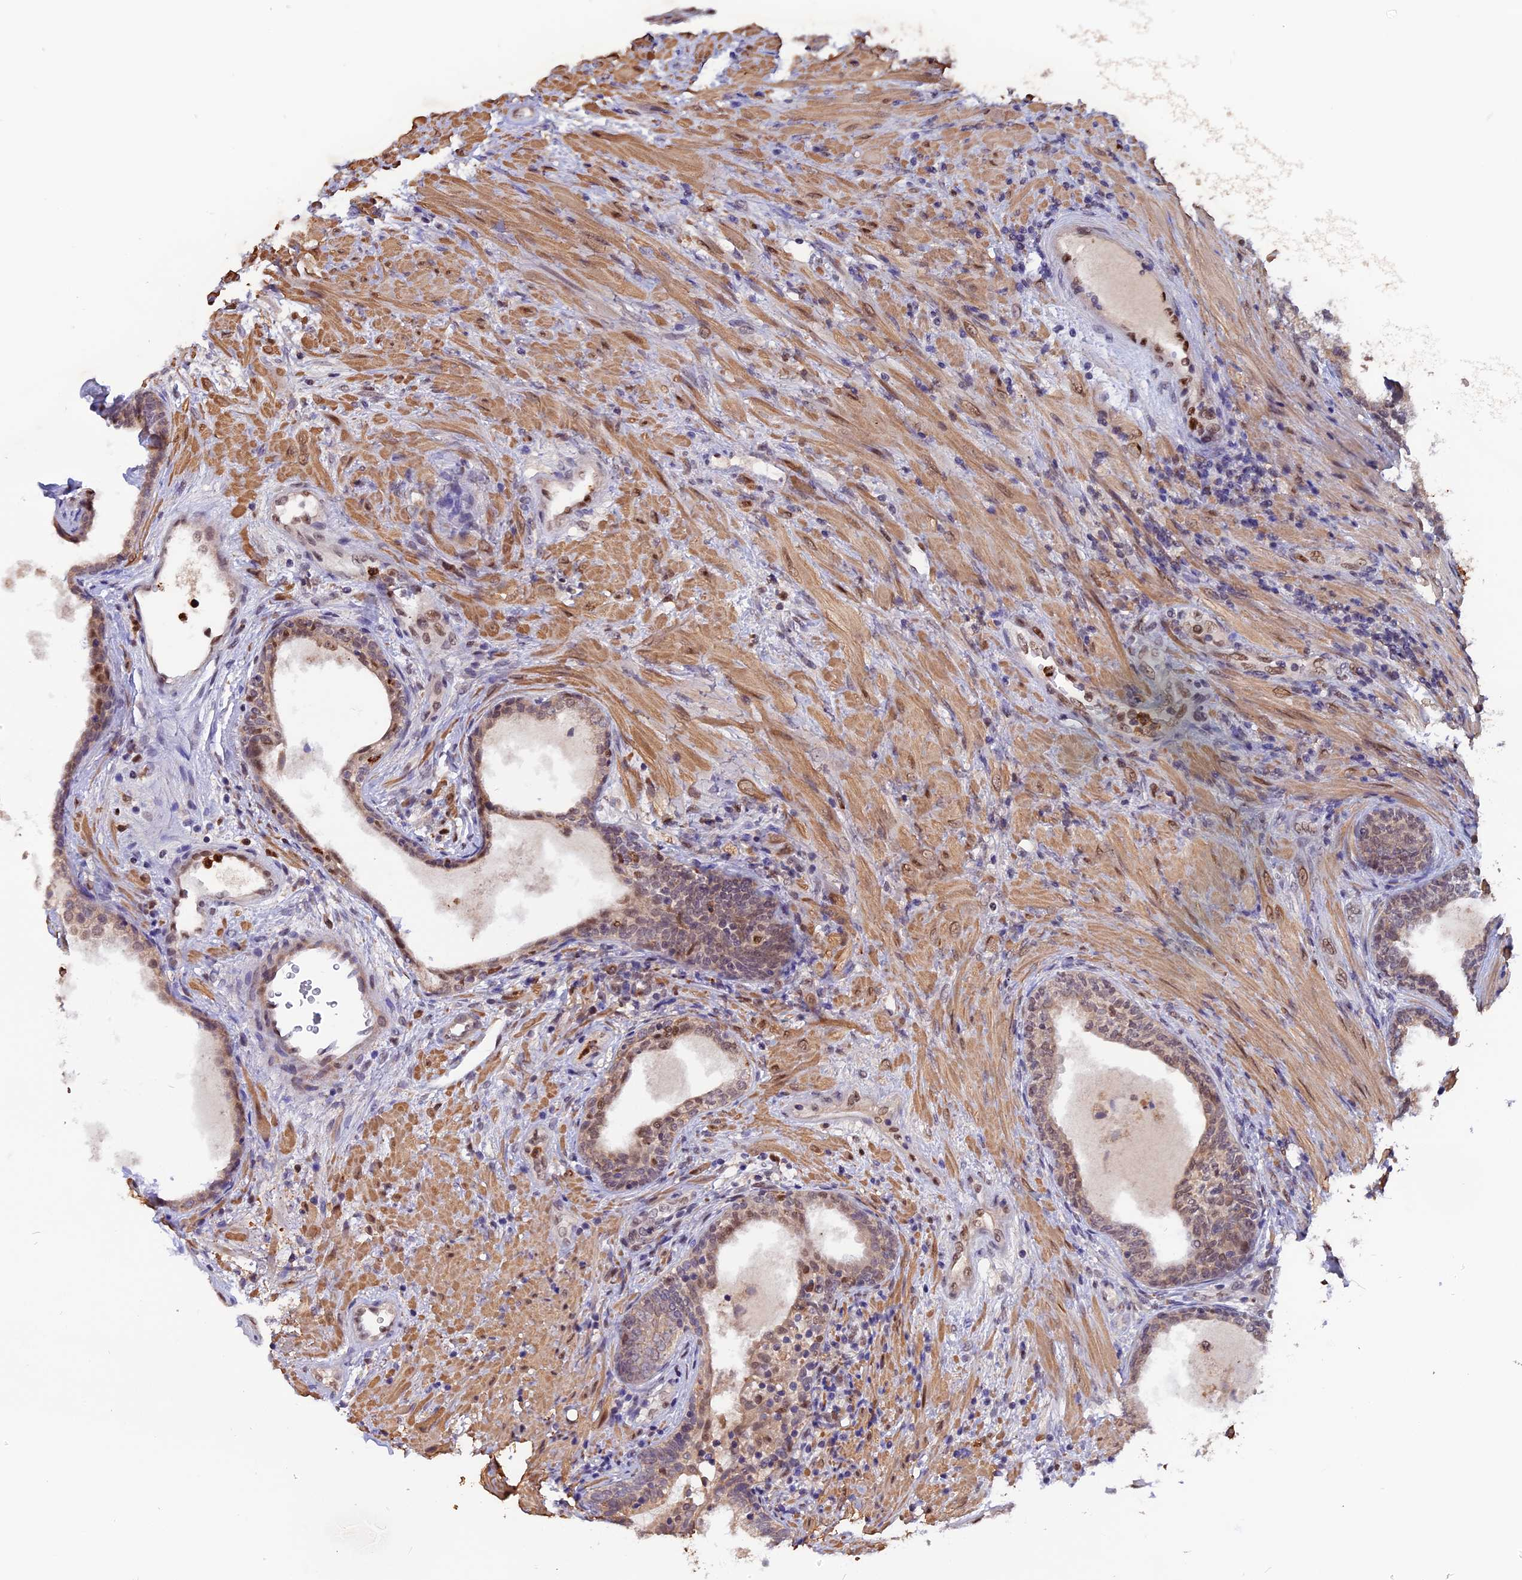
{"staining": {"intensity": "moderate", "quantity": "25%-75%", "location": "cytoplasmic/membranous,nuclear"}, "tissue": "prostate", "cell_type": "Glandular cells", "image_type": "normal", "snomed": [{"axis": "morphology", "description": "Normal tissue, NOS"}, {"axis": "topography", "description": "Prostate"}], "caption": "Moderate cytoplasmic/membranous,nuclear staining is seen in about 25%-75% of glandular cells in benign prostate. The protein is stained brown, and the nuclei are stained in blue (DAB IHC with brightfield microscopy, high magnification).", "gene": "FAM118B", "patient": {"sex": "male", "age": 76}}